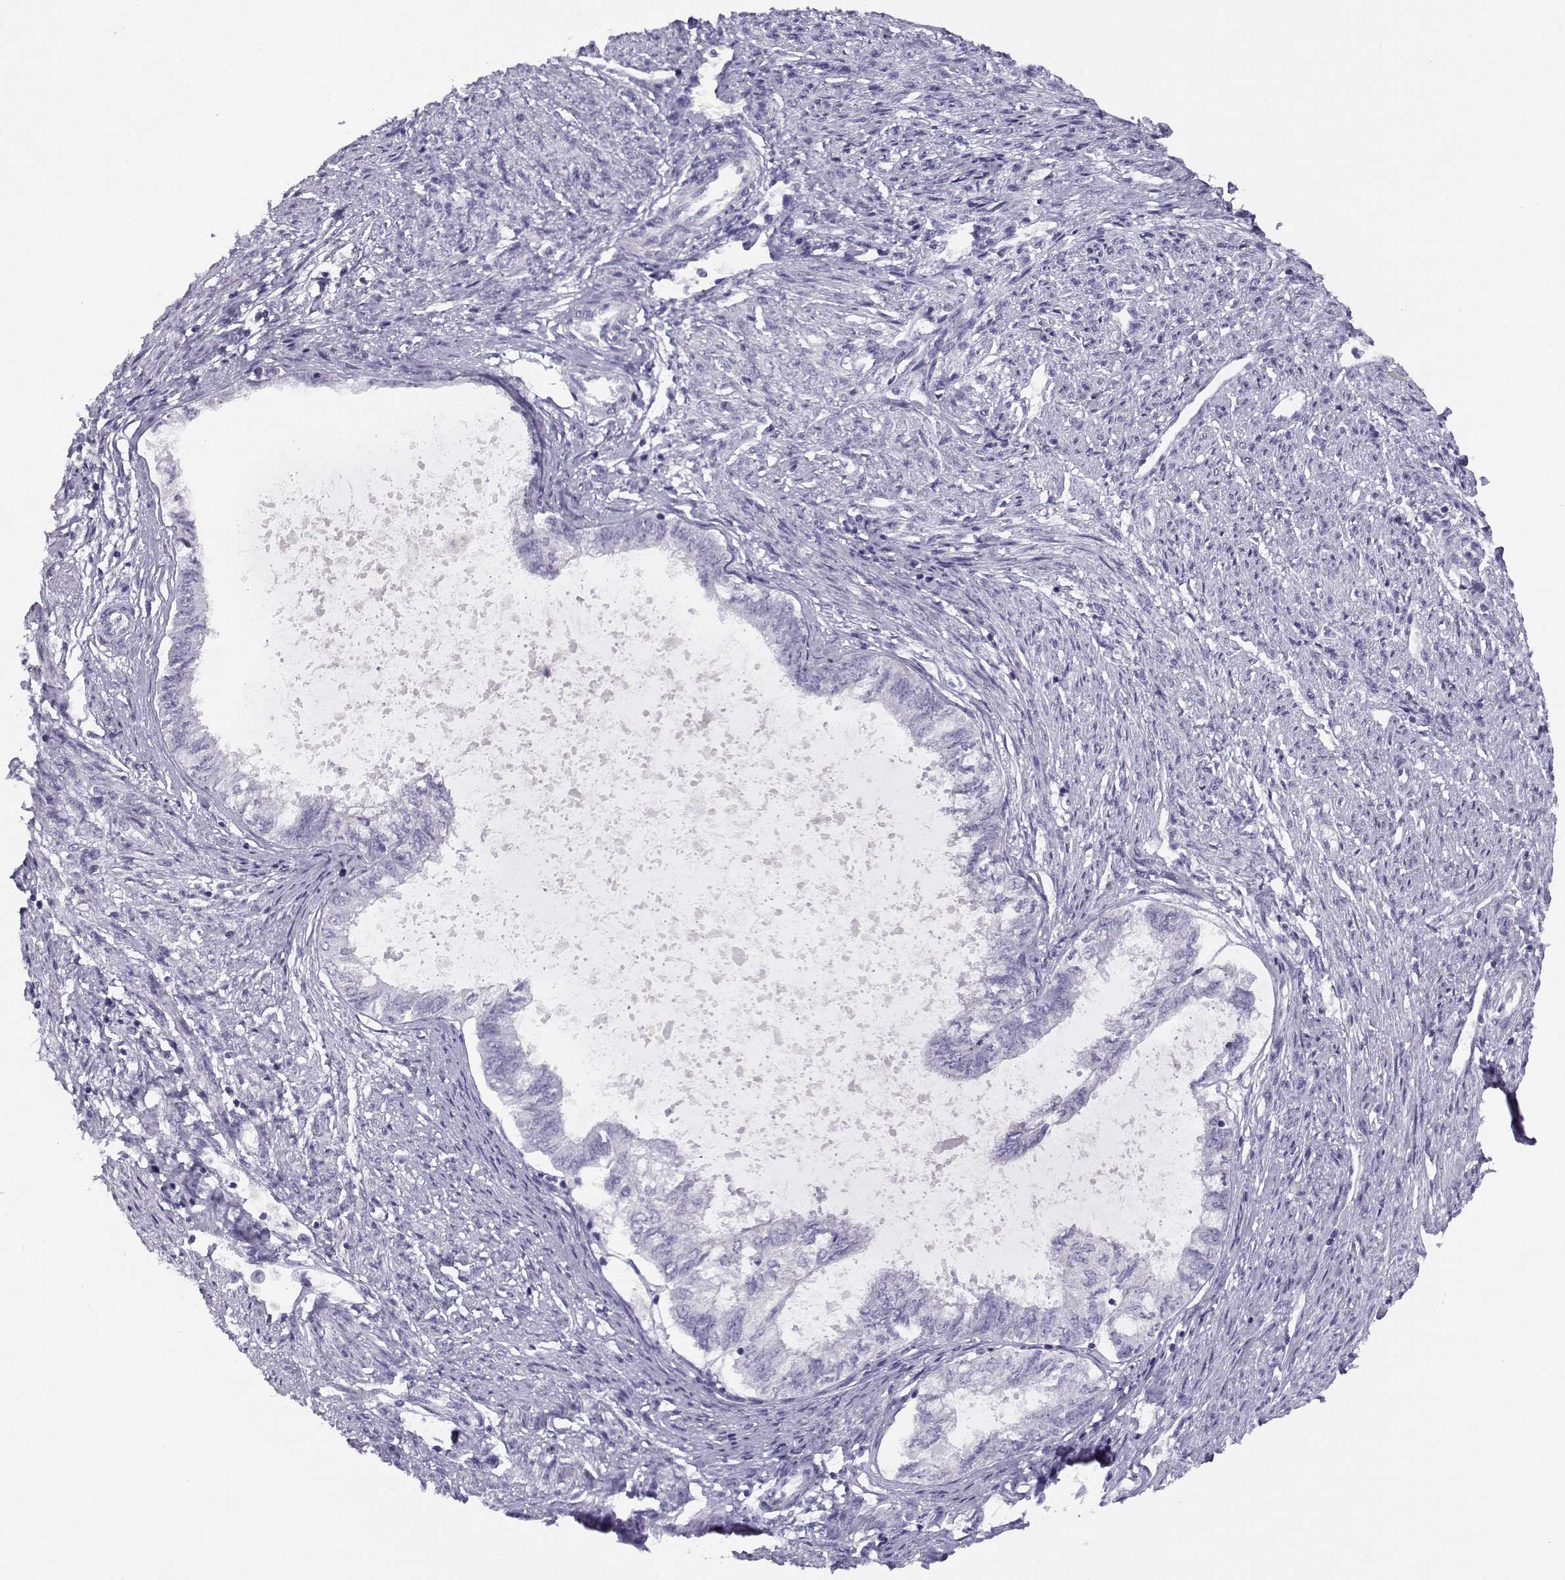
{"staining": {"intensity": "negative", "quantity": "none", "location": "none"}, "tissue": "endometrial cancer", "cell_type": "Tumor cells", "image_type": "cancer", "snomed": [{"axis": "morphology", "description": "Adenocarcinoma, NOS"}, {"axis": "topography", "description": "Endometrium"}], "caption": "Immunohistochemistry (IHC) histopathology image of human endometrial cancer stained for a protein (brown), which exhibits no positivity in tumor cells.", "gene": "CFAP77", "patient": {"sex": "female", "age": 86}}